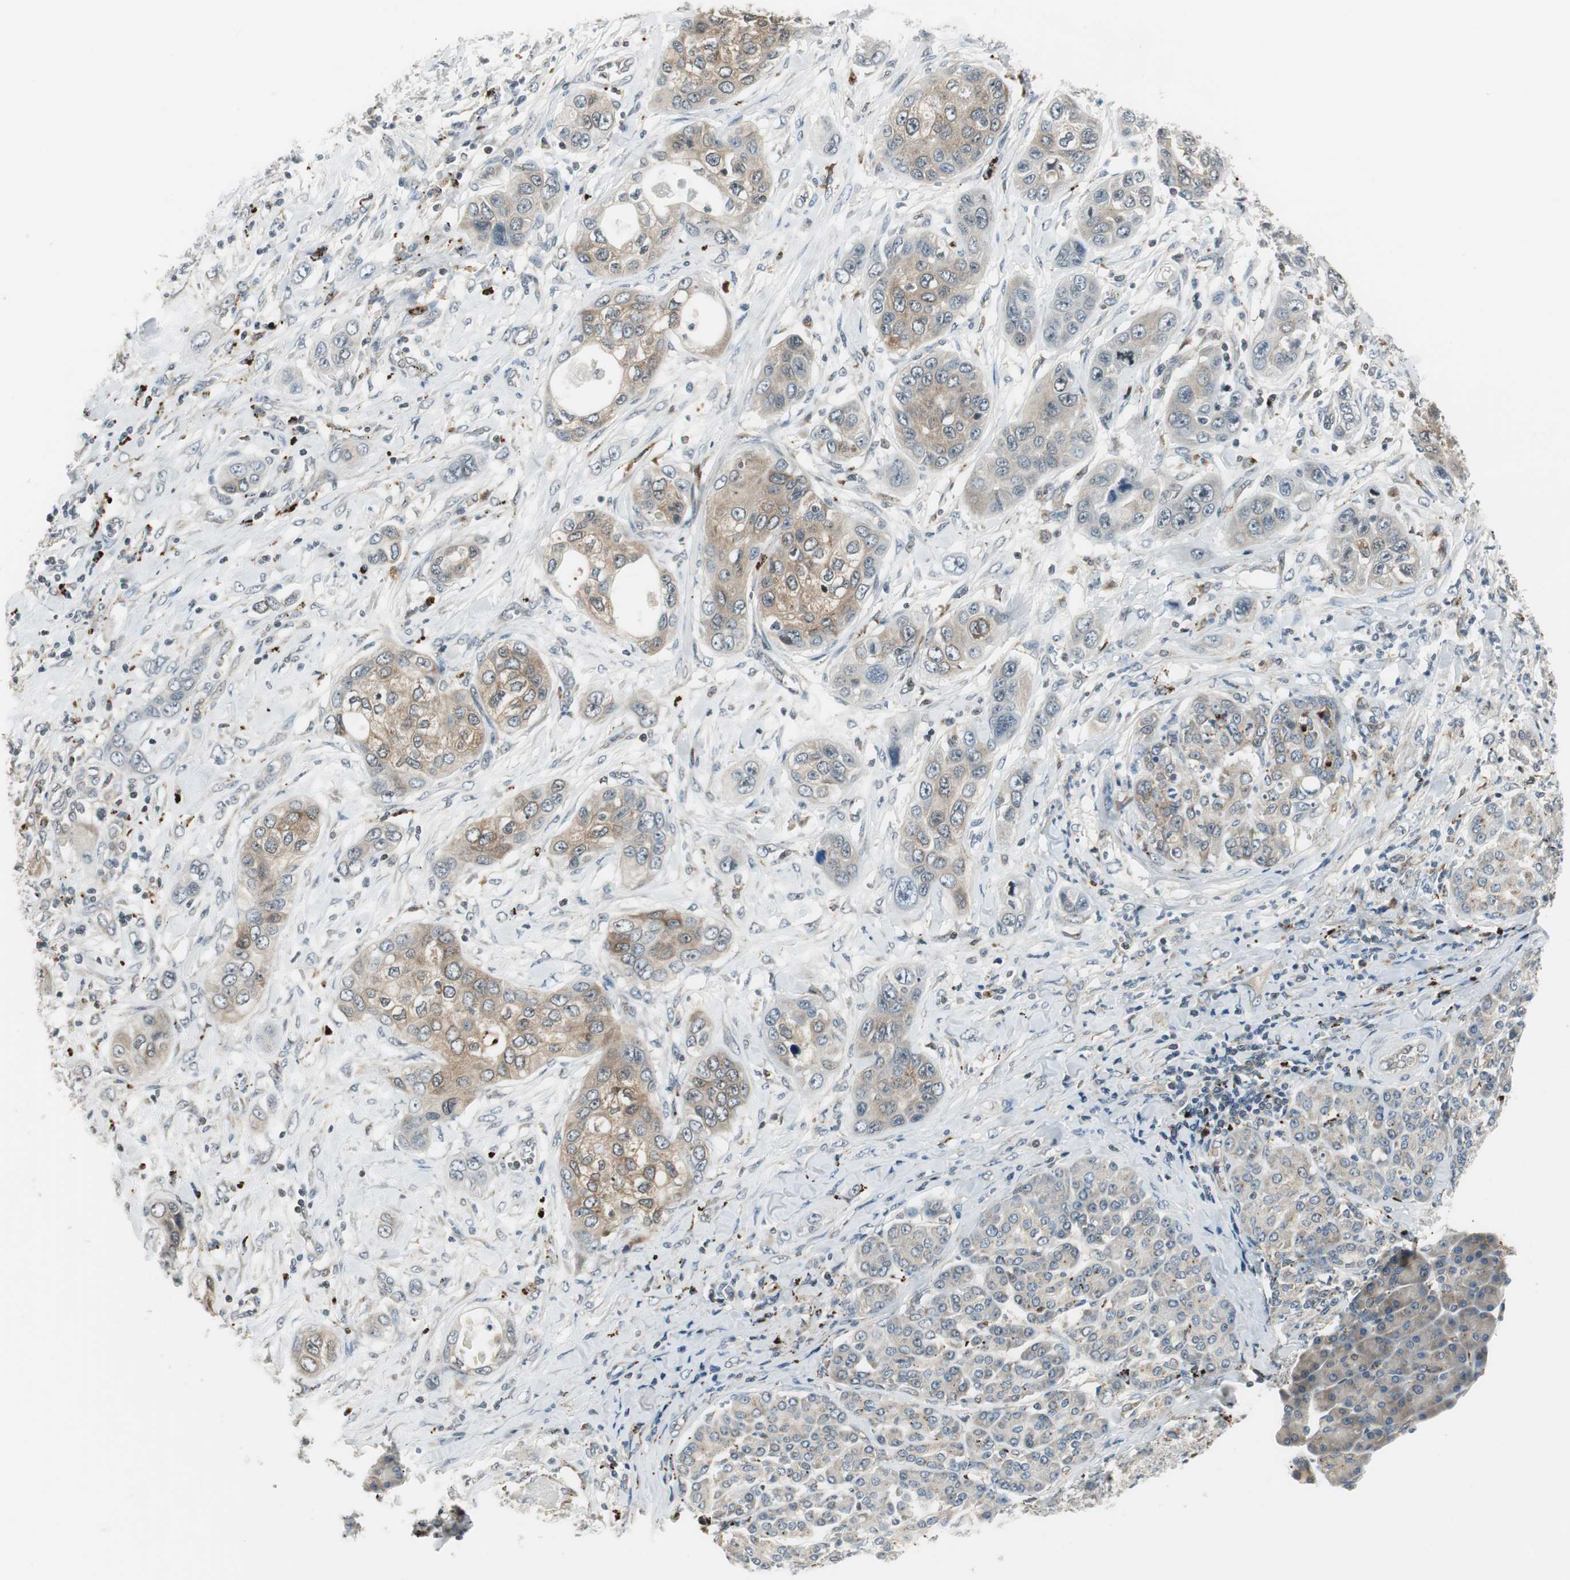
{"staining": {"intensity": "weak", "quantity": ">75%", "location": "cytoplasmic/membranous"}, "tissue": "pancreatic cancer", "cell_type": "Tumor cells", "image_type": "cancer", "snomed": [{"axis": "morphology", "description": "Adenocarcinoma, NOS"}, {"axis": "topography", "description": "Pancreas"}], "caption": "Pancreatic cancer tissue displays weak cytoplasmic/membranous positivity in about >75% of tumor cells, visualized by immunohistochemistry.", "gene": "NCK1", "patient": {"sex": "female", "age": 70}}